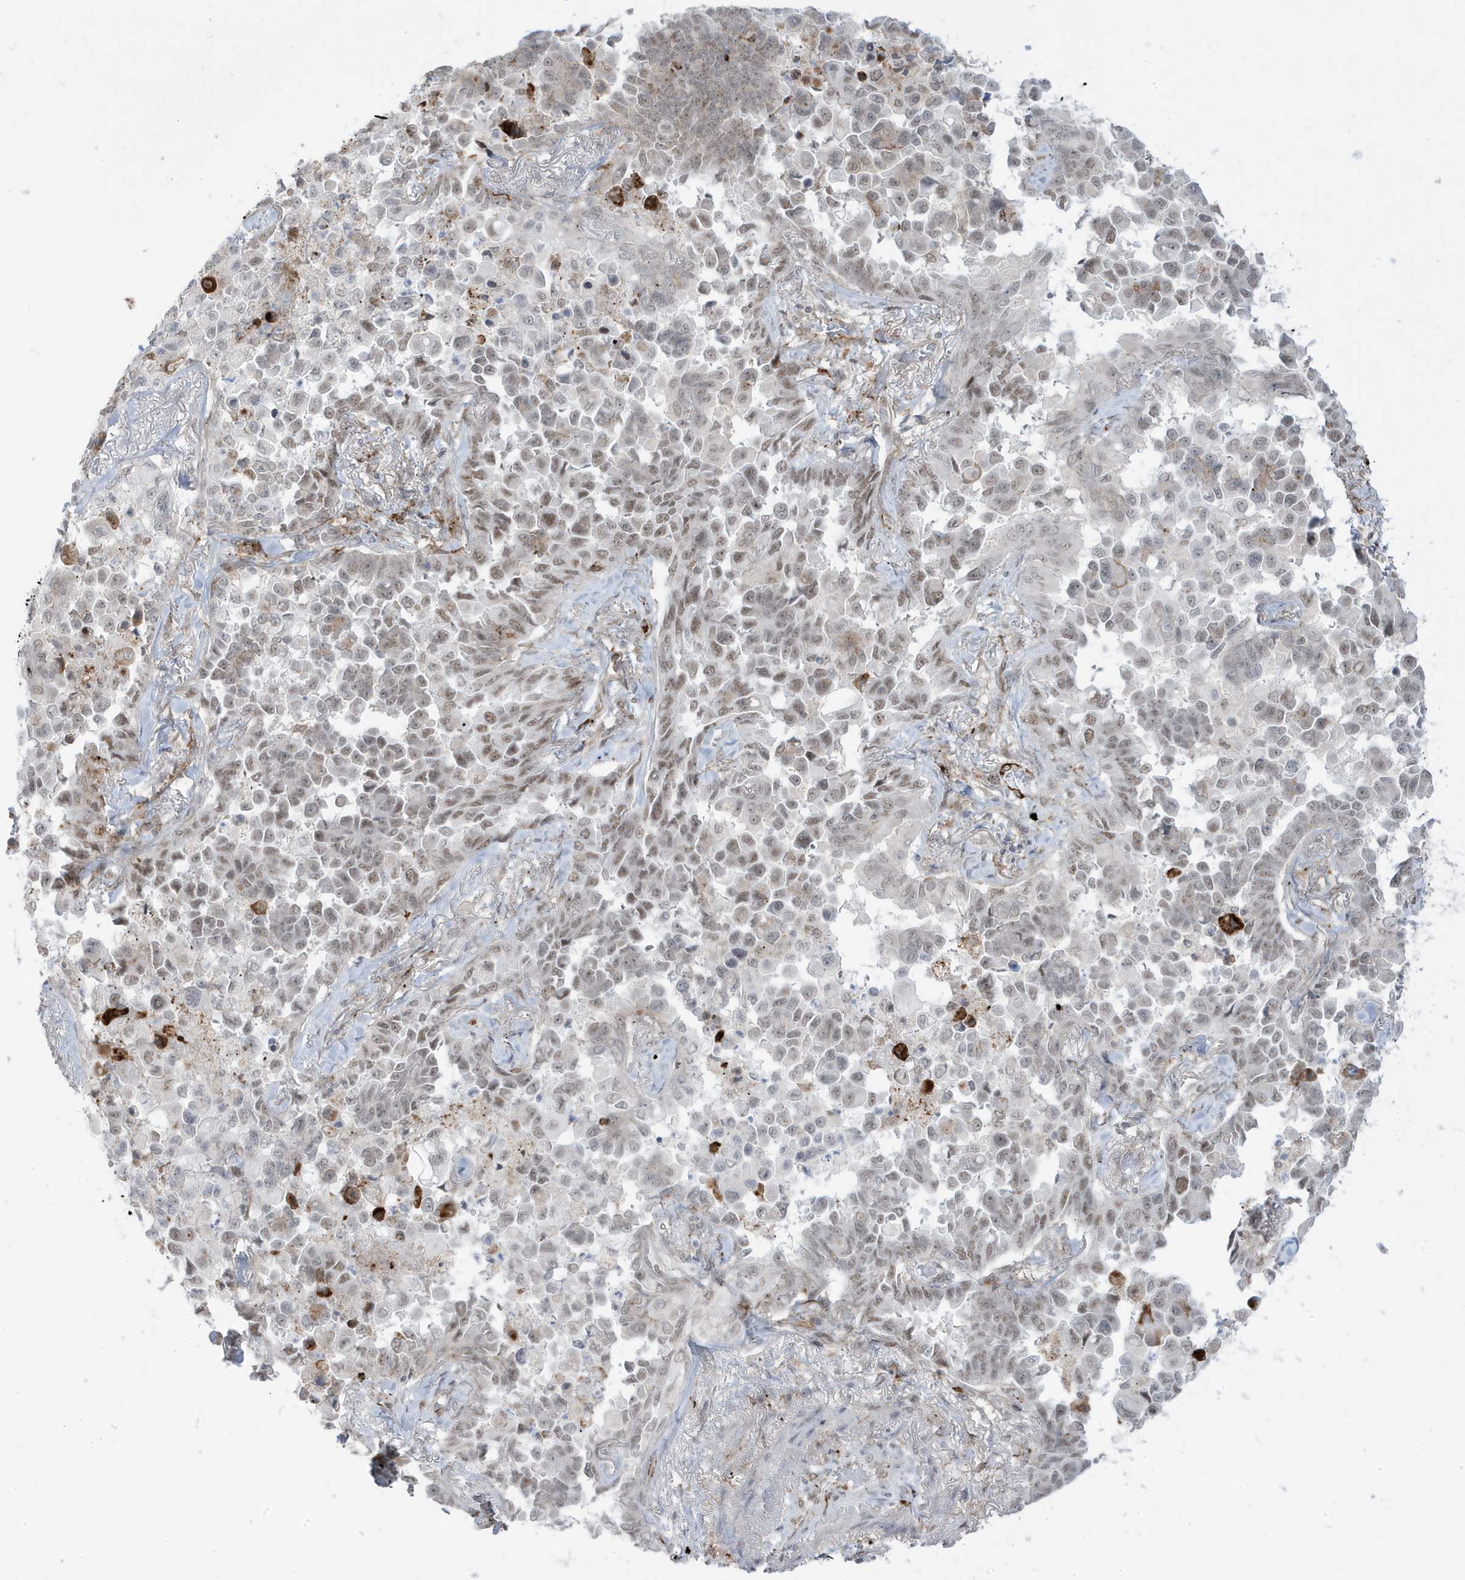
{"staining": {"intensity": "moderate", "quantity": "25%-75%", "location": "nuclear"}, "tissue": "lung cancer", "cell_type": "Tumor cells", "image_type": "cancer", "snomed": [{"axis": "morphology", "description": "Adenocarcinoma, NOS"}, {"axis": "topography", "description": "Lung"}], "caption": "There is medium levels of moderate nuclear expression in tumor cells of lung cancer (adenocarcinoma), as demonstrated by immunohistochemical staining (brown color).", "gene": "ADAMTSL3", "patient": {"sex": "female", "age": 67}}